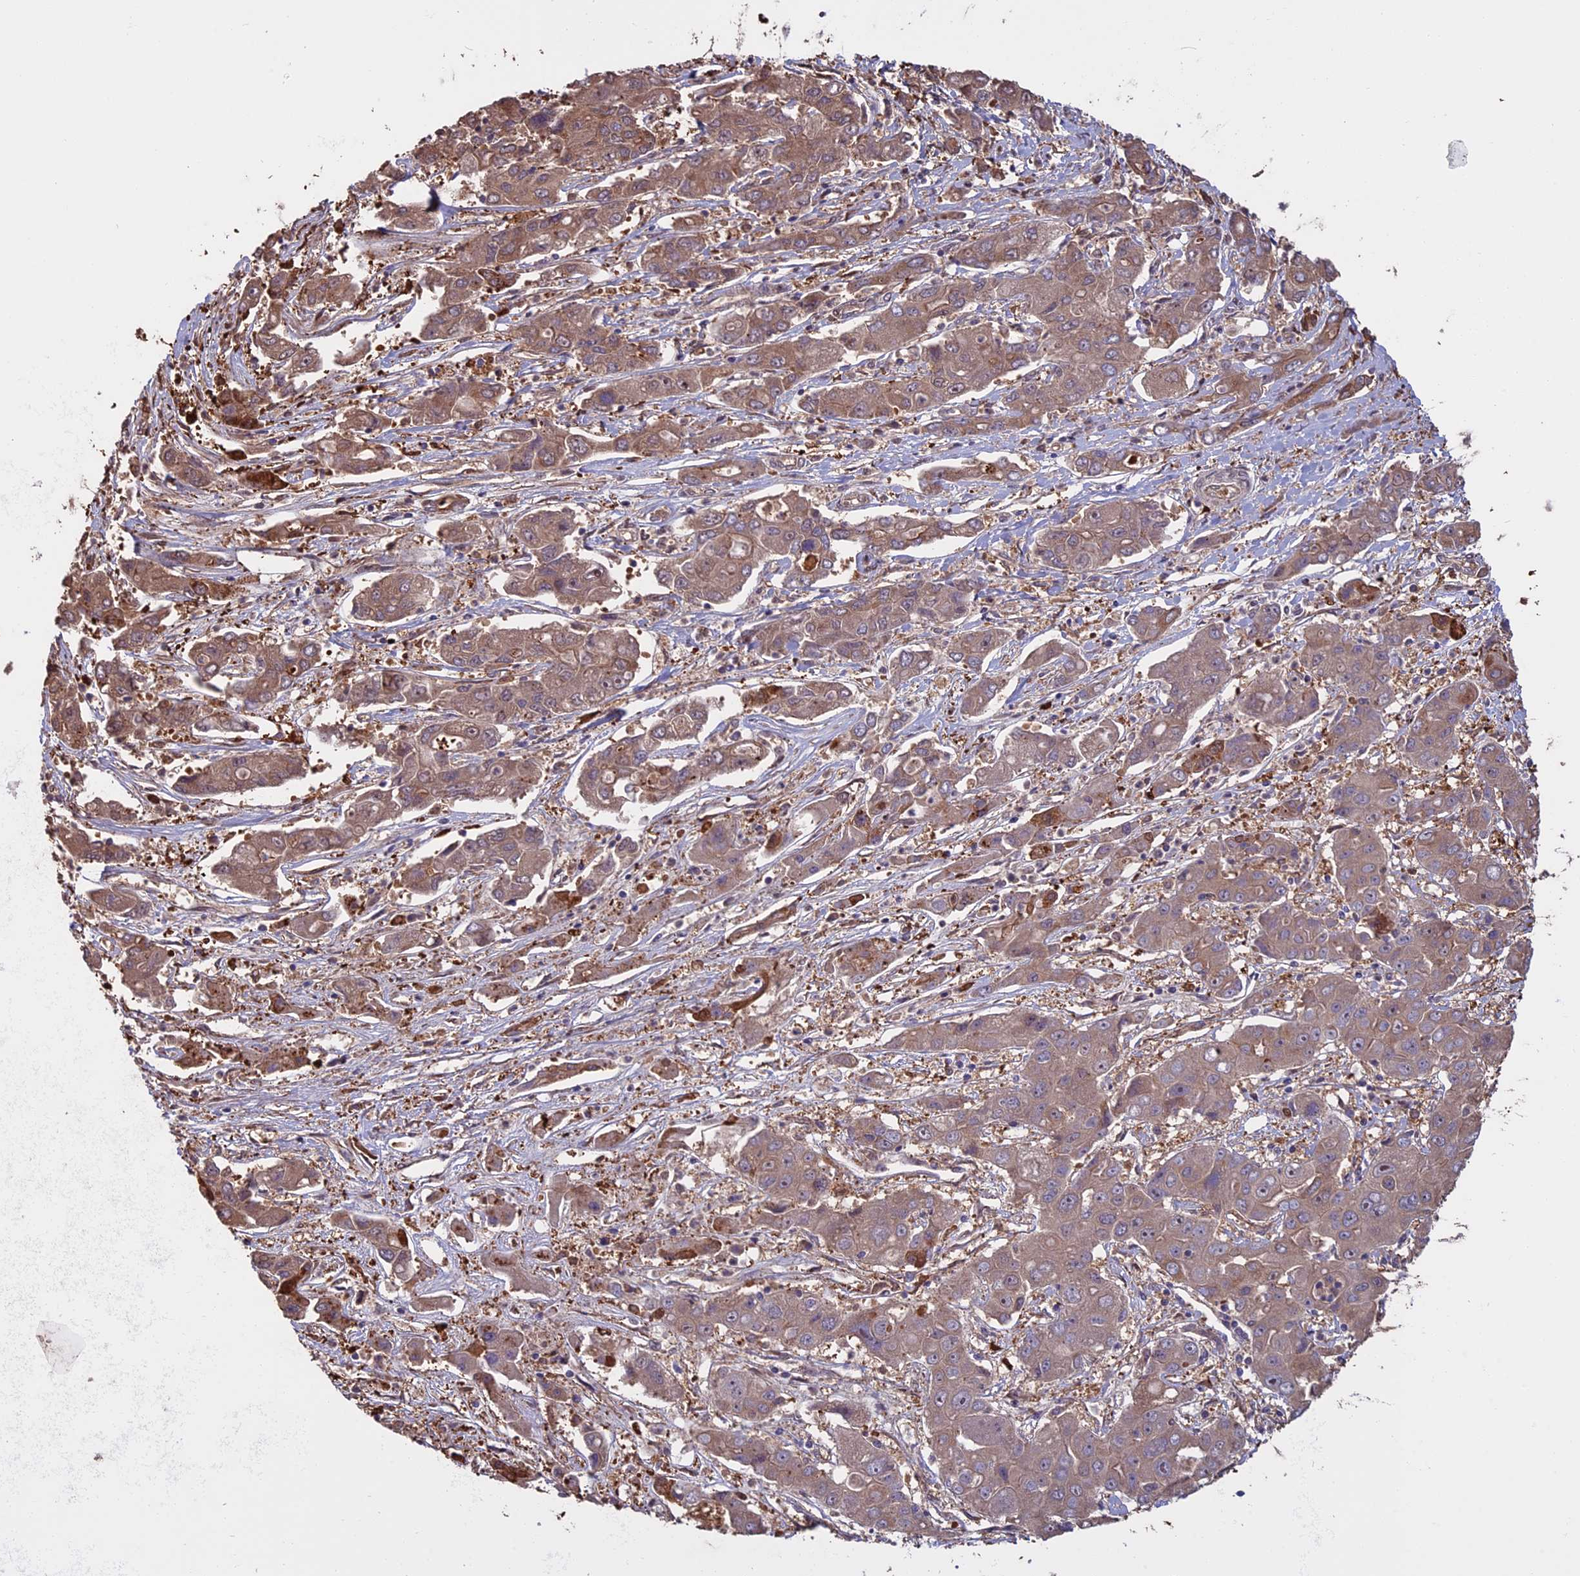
{"staining": {"intensity": "moderate", "quantity": ">75%", "location": "cytoplasmic/membranous"}, "tissue": "liver cancer", "cell_type": "Tumor cells", "image_type": "cancer", "snomed": [{"axis": "morphology", "description": "Cholangiocarcinoma"}, {"axis": "topography", "description": "Liver"}], "caption": "IHC (DAB) staining of human liver cancer reveals moderate cytoplasmic/membranous protein positivity in about >75% of tumor cells.", "gene": "VWA3A", "patient": {"sex": "male", "age": 67}}